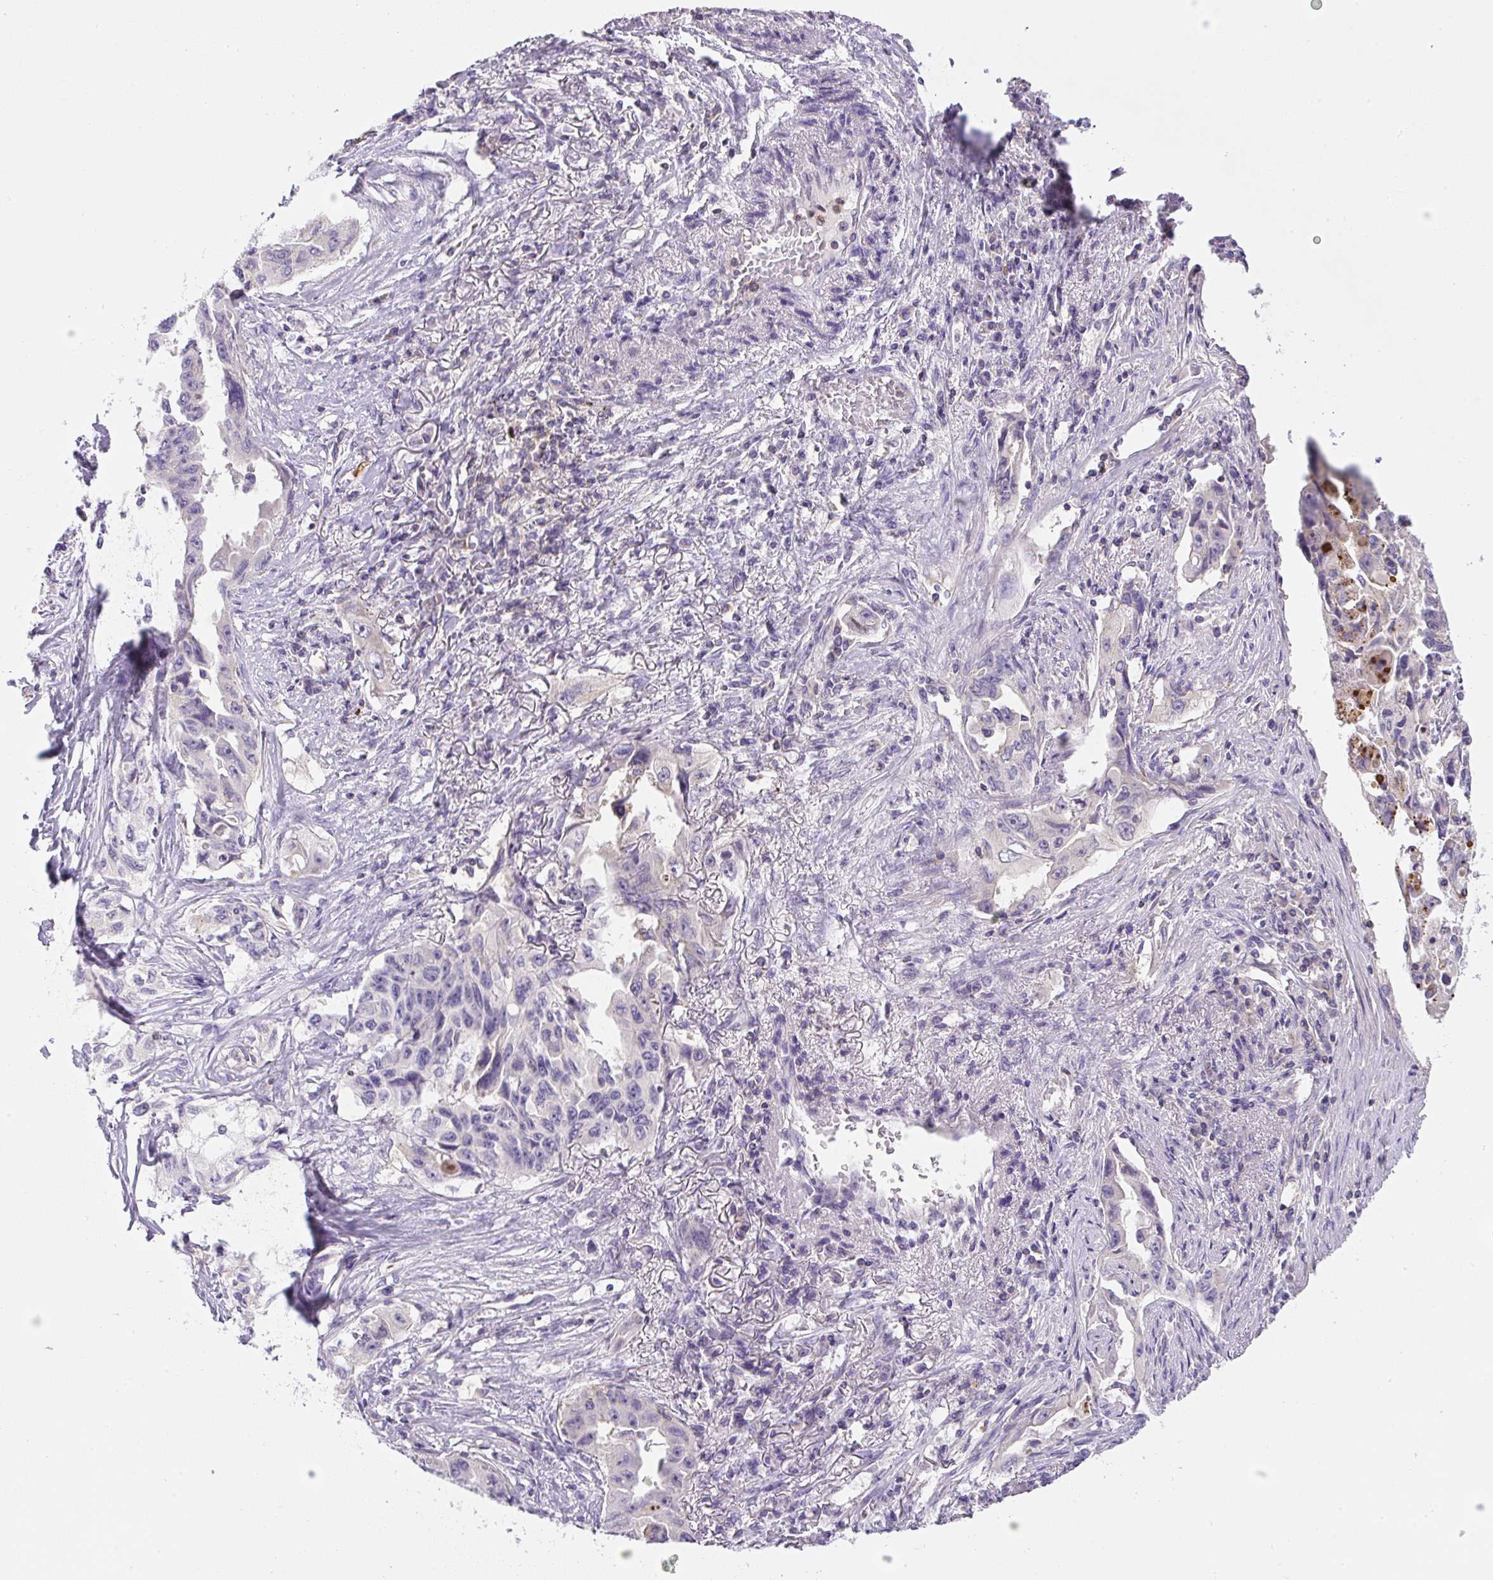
{"staining": {"intensity": "strong", "quantity": "<25%", "location": "cytoplasmic/membranous"}, "tissue": "lung cancer", "cell_type": "Tumor cells", "image_type": "cancer", "snomed": [{"axis": "morphology", "description": "Adenocarcinoma, NOS"}, {"axis": "topography", "description": "Lung"}], "caption": "Immunohistochemistry (IHC) image of human lung cancer stained for a protein (brown), which displays medium levels of strong cytoplasmic/membranous expression in about <25% of tumor cells.", "gene": "PIP5KL1", "patient": {"sex": "female", "age": 51}}